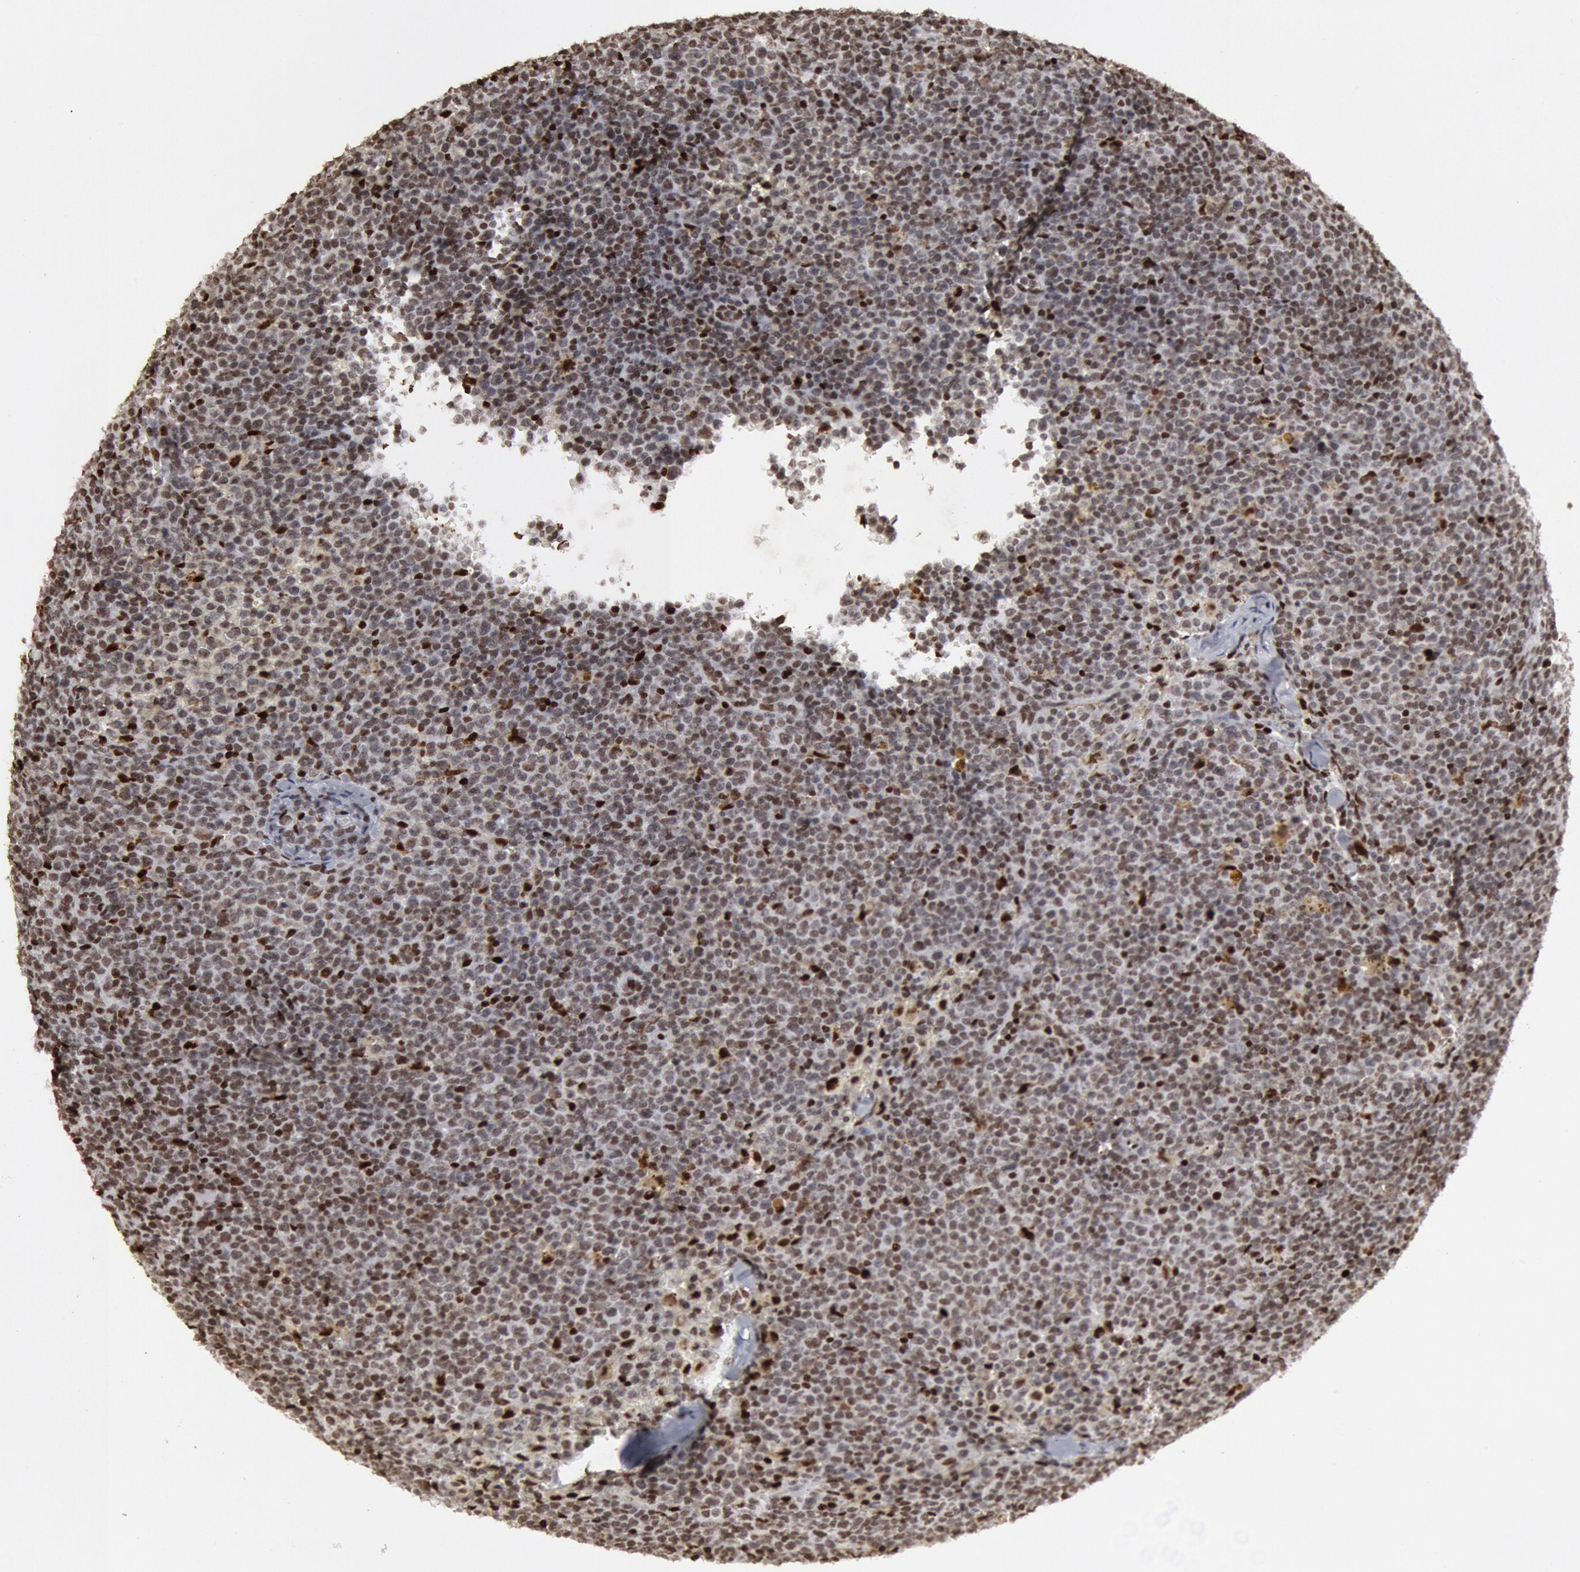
{"staining": {"intensity": "strong", "quantity": ">75%", "location": "nuclear"}, "tissue": "lymphoma", "cell_type": "Tumor cells", "image_type": "cancer", "snomed": [{"axis": "morphology", "description": "Malignant lymphoma, non-Hodgkin's type, Low grade"}, {"axis": "topography", "description": "Lymph node"}], "caption": "DAB (3,3'-diaminobenzidine) immunohistochemical staining of malignant lymphoma, non-Hodgkin's type (low-grade) shows strong nuclear protein staining in approximately >75% of tumor cells.", "gene": "SUB1", "patient": {"sex": "male", "age": 50}}